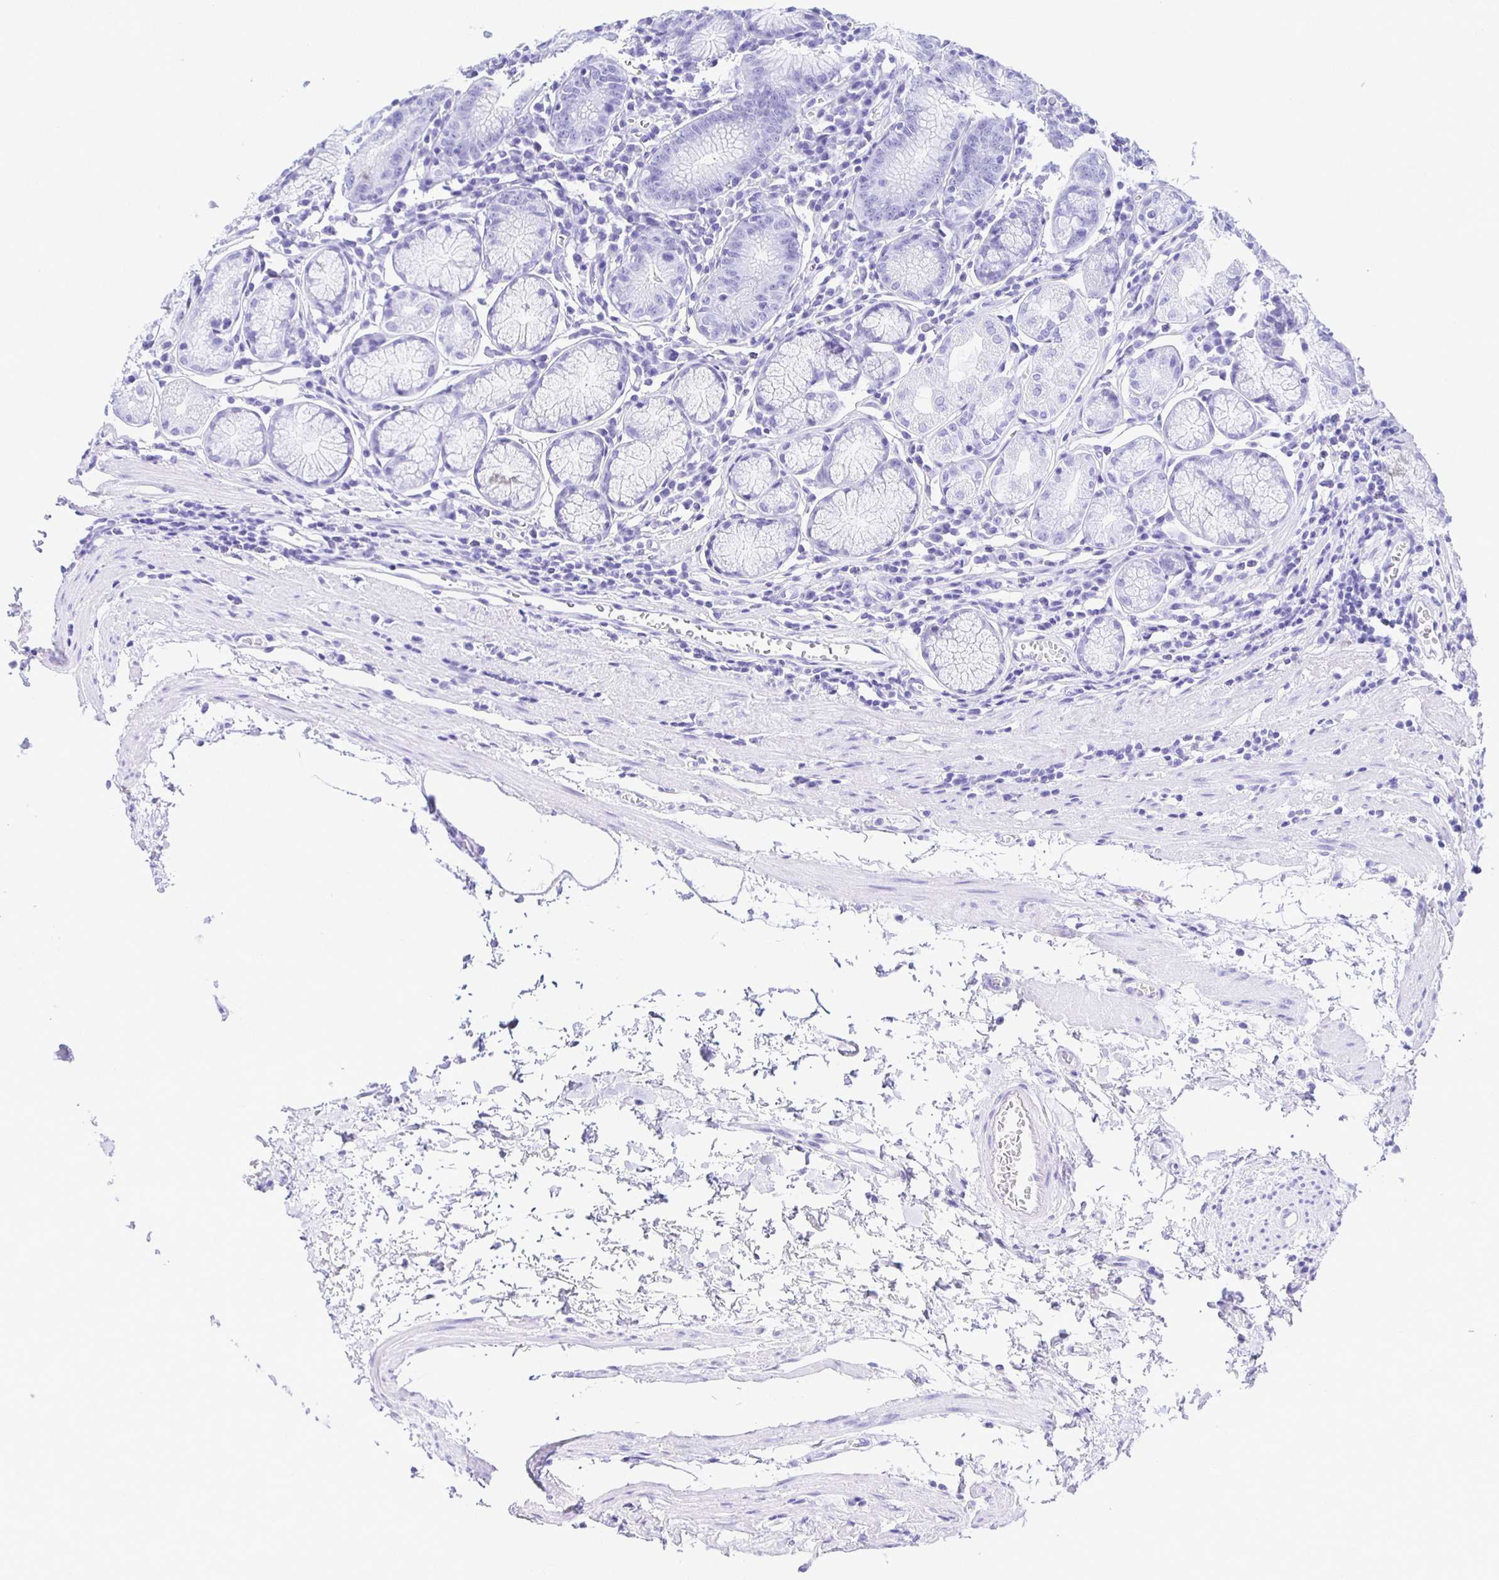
{"staining": {"intensity": "negative", "quantity": "none", "location": "none"}, "tissue": "stomach", "cell_type": "Glandular cells", "image_type": "normal", "snomed": [{"axis": "morphology", "description": "Normal tissue, NOS"}, {"axis": "topography", "description": "Stomach"}], "caption": "This is a image of immunohistochemistry (IHC) staining of normal stomach, which shows no expression in glandular cells.", "gene": "TAF1D", "patient": {"sex": "male", "age": 55}}